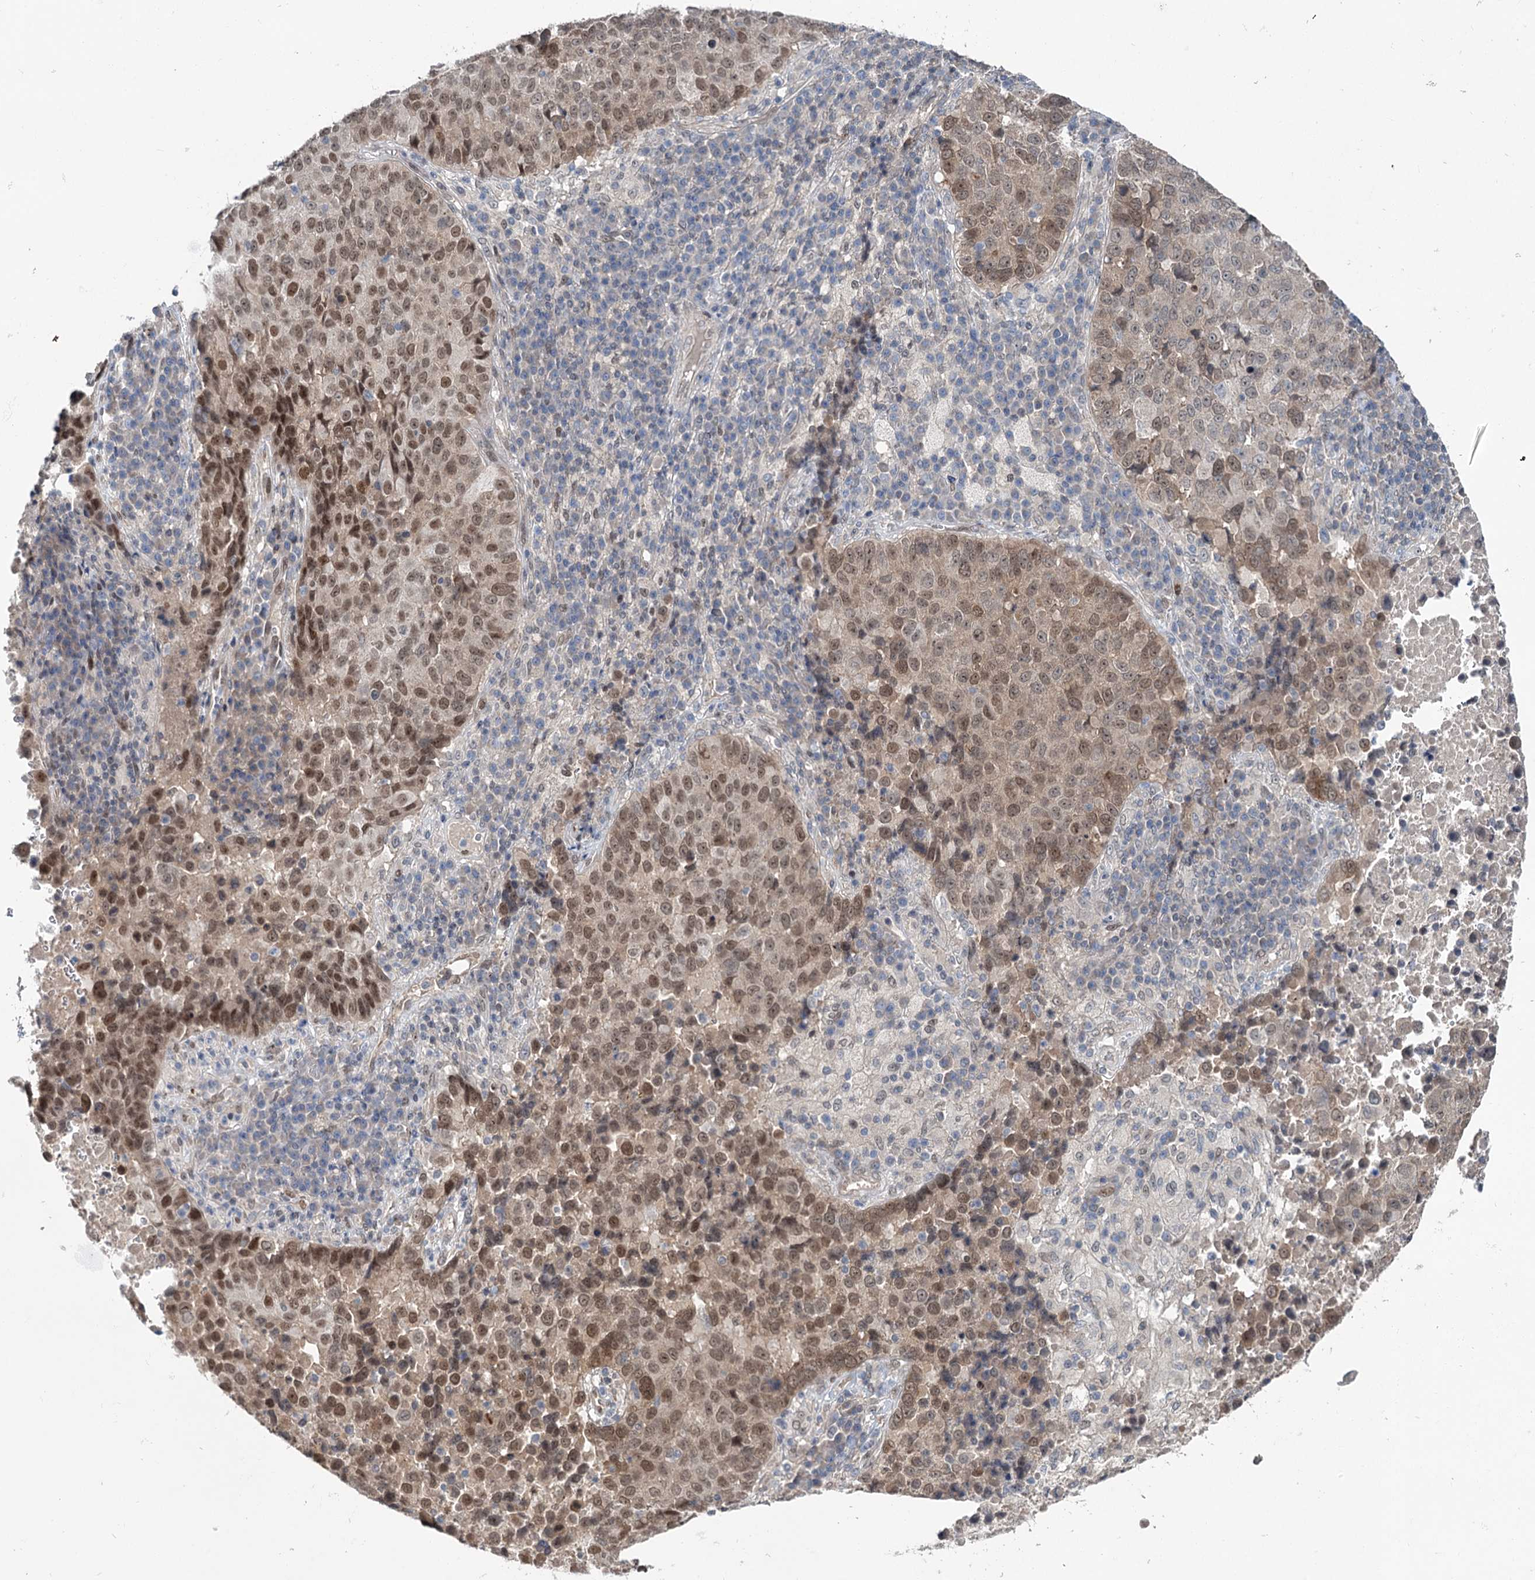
{"staining": {"intensity": "moderate", "quantity": "25%-75%", "location": "nuclear"}, "tissue": "lung cancer", "cell_type": "Tumor cells", "image_type": "cancer", "snomed": [{"axis": "morphology", "description": "Squamous cell carcinoma, NOS"}, {"axis": "topography", "description": "Lung"}], "caption": "Human lung squamous cell carcinoma stained with a brown dye displays moderate nuclear positive staining in about 25%-75% of tumor cells.", "gene": "DCUN1D4", "patient": {"sex": "male", "age": 73}}